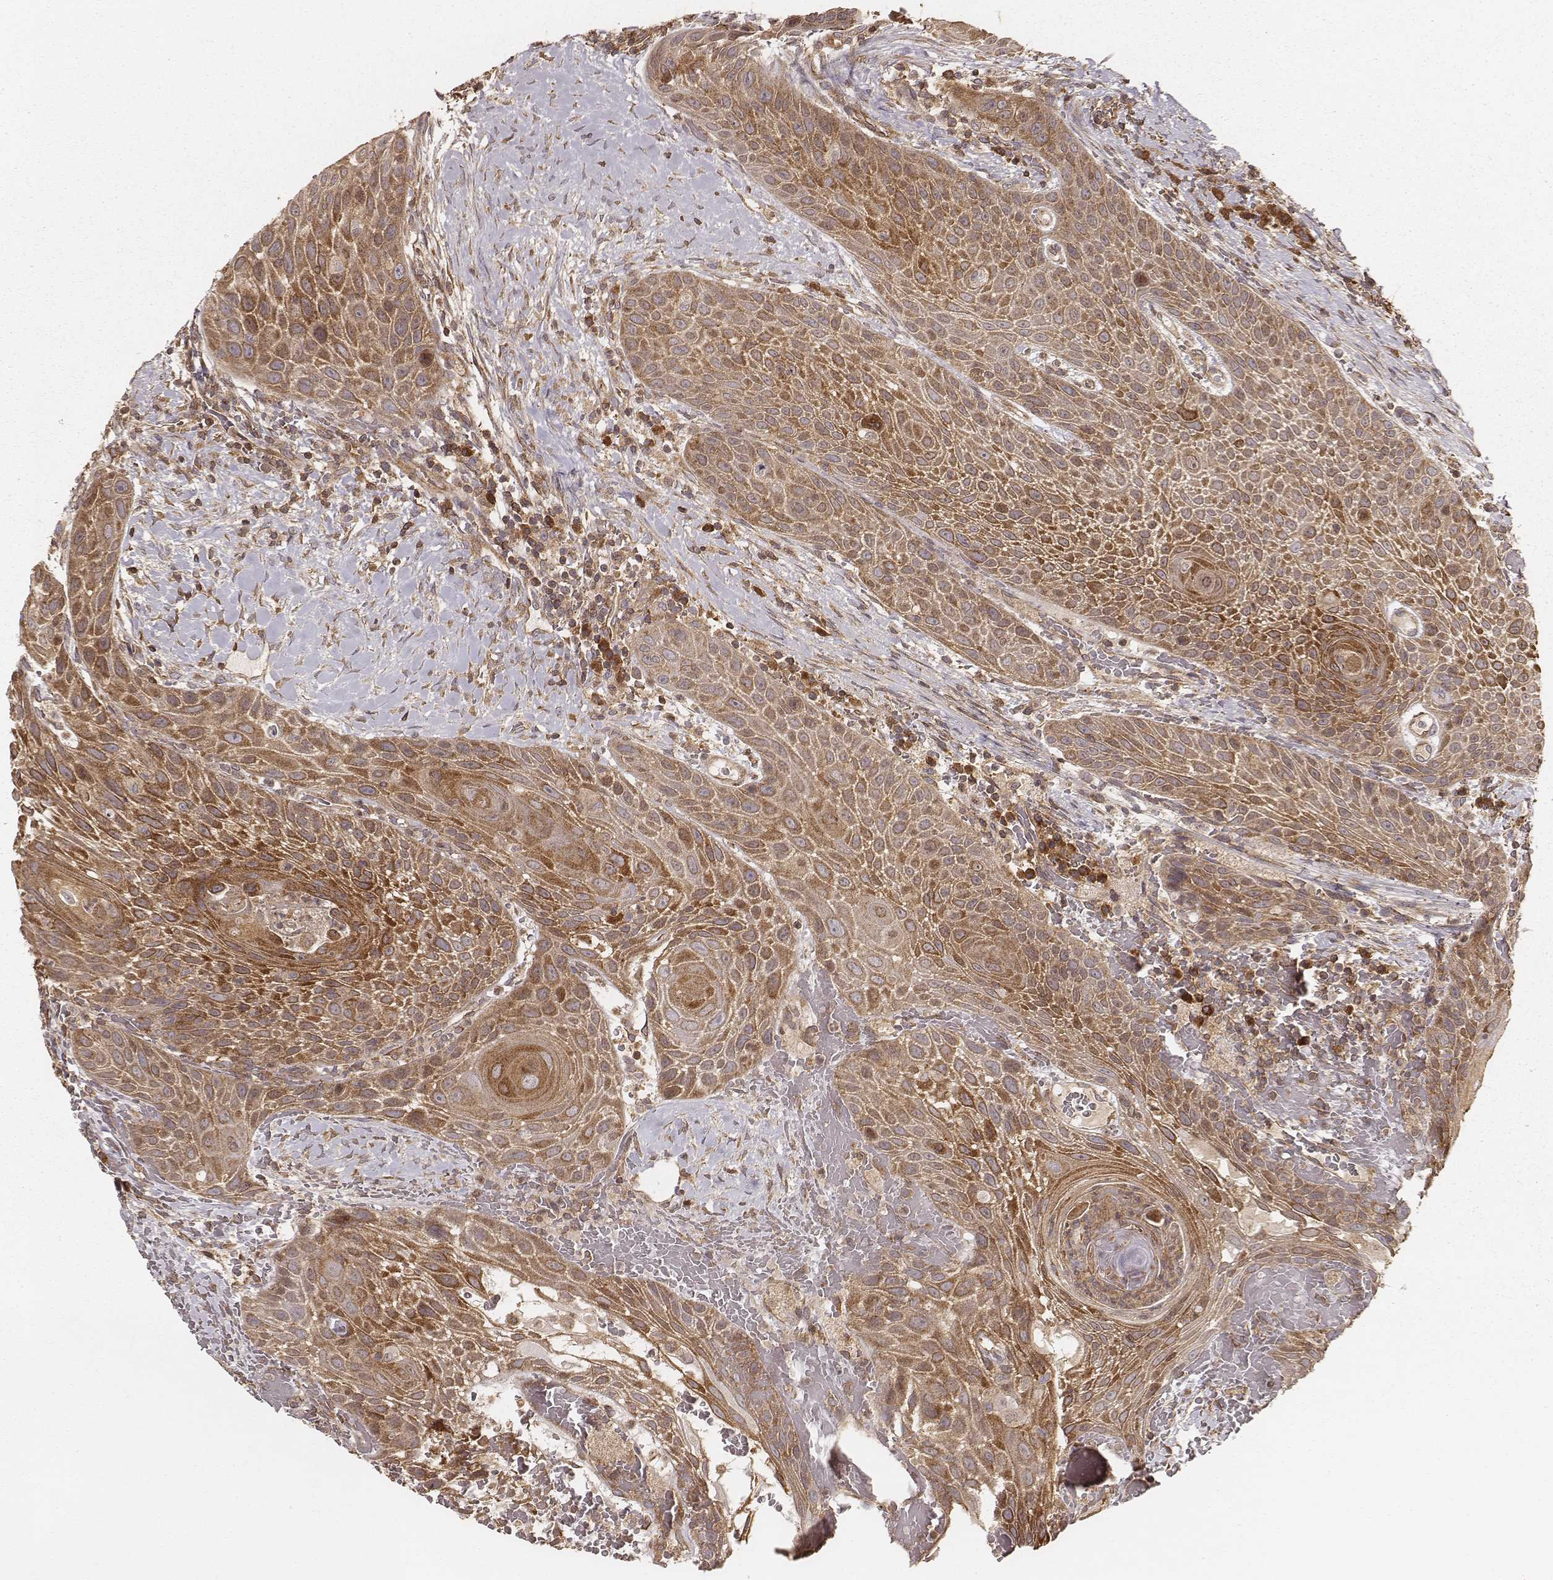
{"staining": {"intensity": "moderate", "quantity": ">75%", "location": "cytoplasmic/membranous"}, "tissue": "head and neck cancer", "cell_type": "Tumor cells", "image_type": "cancer", "snomed": [{"axis": "morphology", "description": "Squamous cell carcinoma, NOS"}, {"axis": "topography", "description": "Head-Neck"}], "caption": "Protein analysis of head and neck squamous cell carcinoma tissue exhibits moderate cytoplasmic/membranous expression in about >75% of tumor cells.", "gene": "CARS1", "patient": {"sex": "male", "age": 69}}